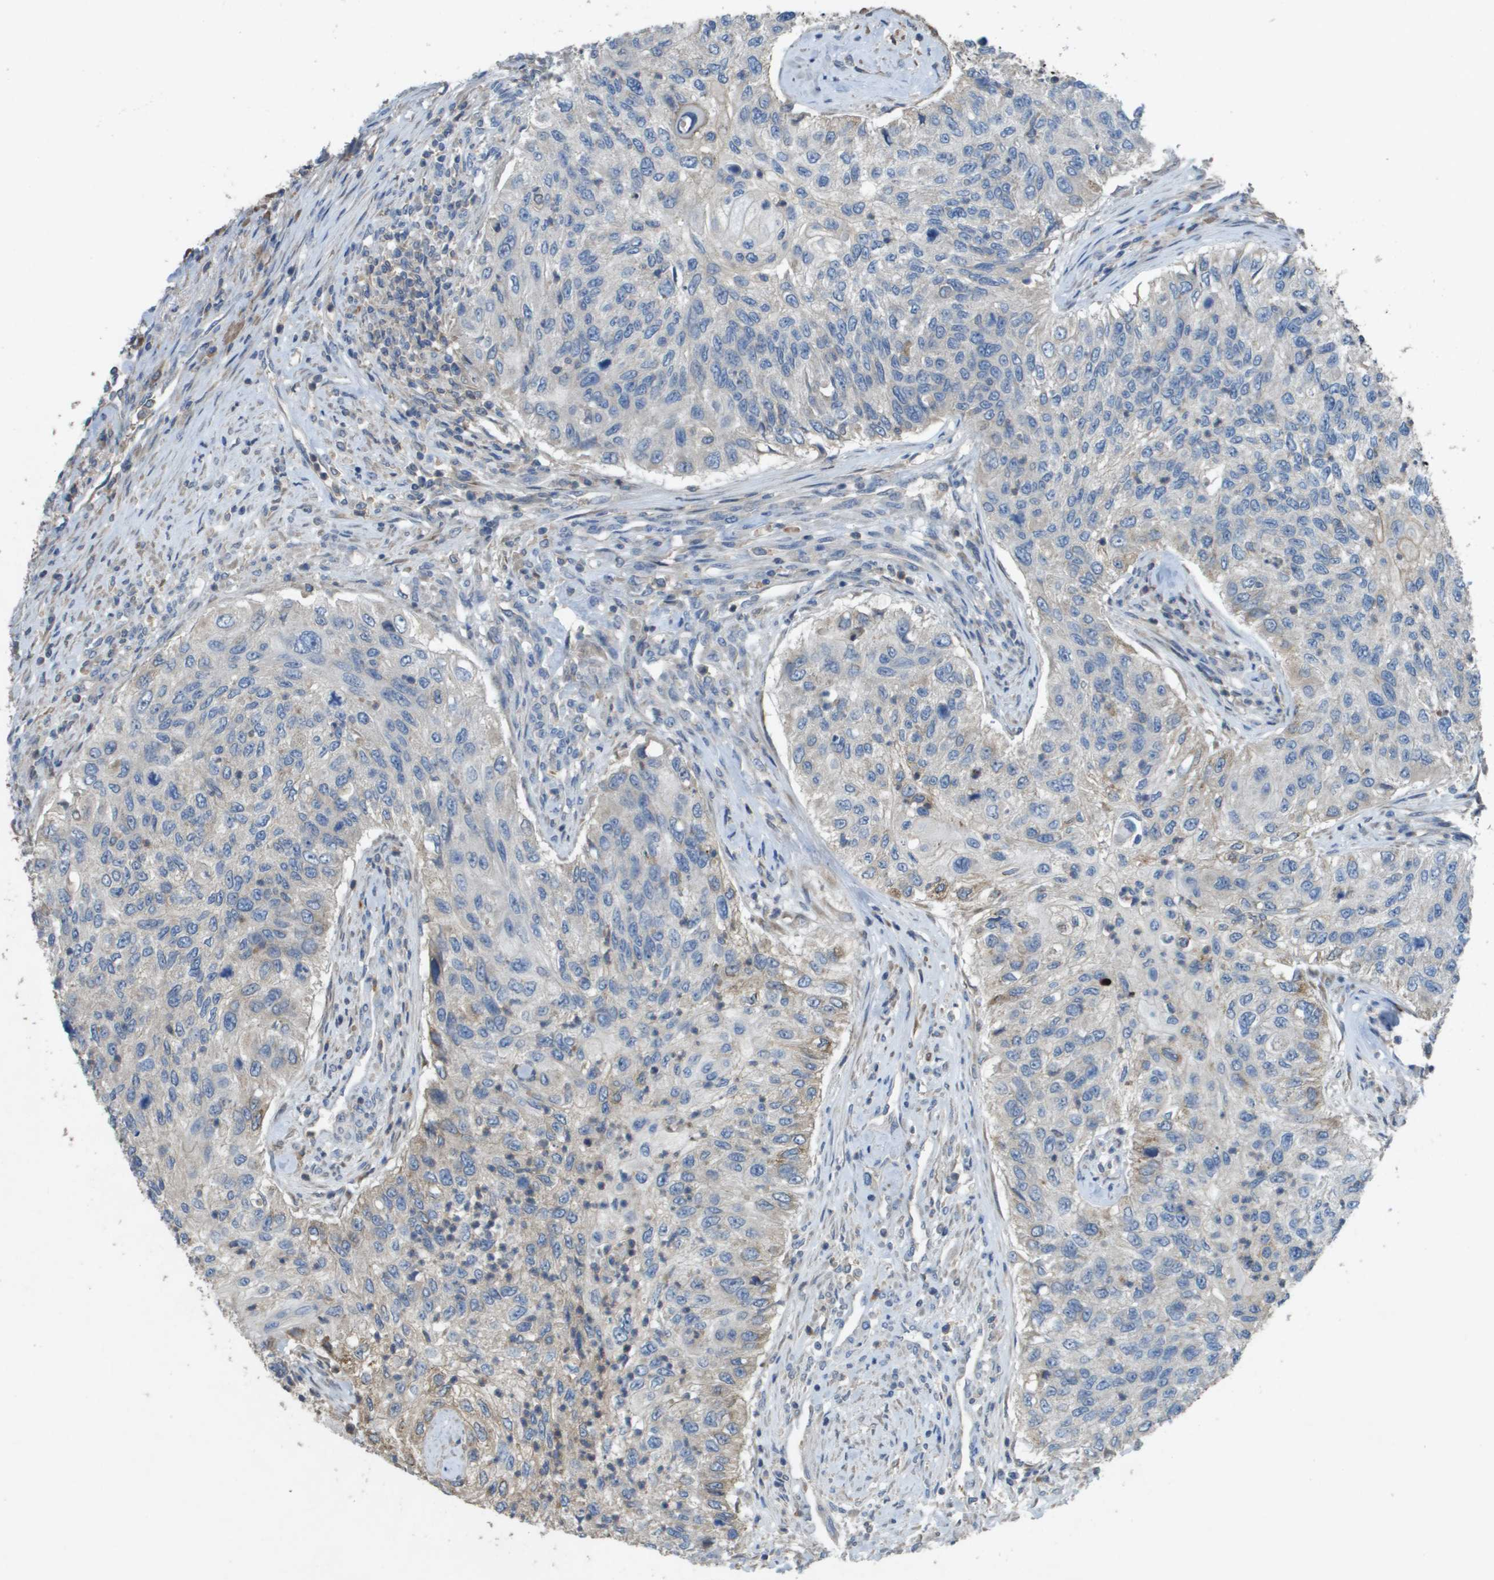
{"staining": {"intensity": "negative", "quantity": "none", "location": "none"}, "tissue": "urothelial cancer", "cell_type": "Tumor cells", "image_type": "cancer", "snomed": [{"axis": "morphology", "description": "Urothelial carcinoma, High grade"}, {"axis": "topography", "description": "Urinary bladder"}], "caption": "Immunohistochemistry of high-grade urothelial carcinoma shows no positivity in tumor cells.", "gene": "CLCA4", "patient": {"sex": "female", "age": 60}}